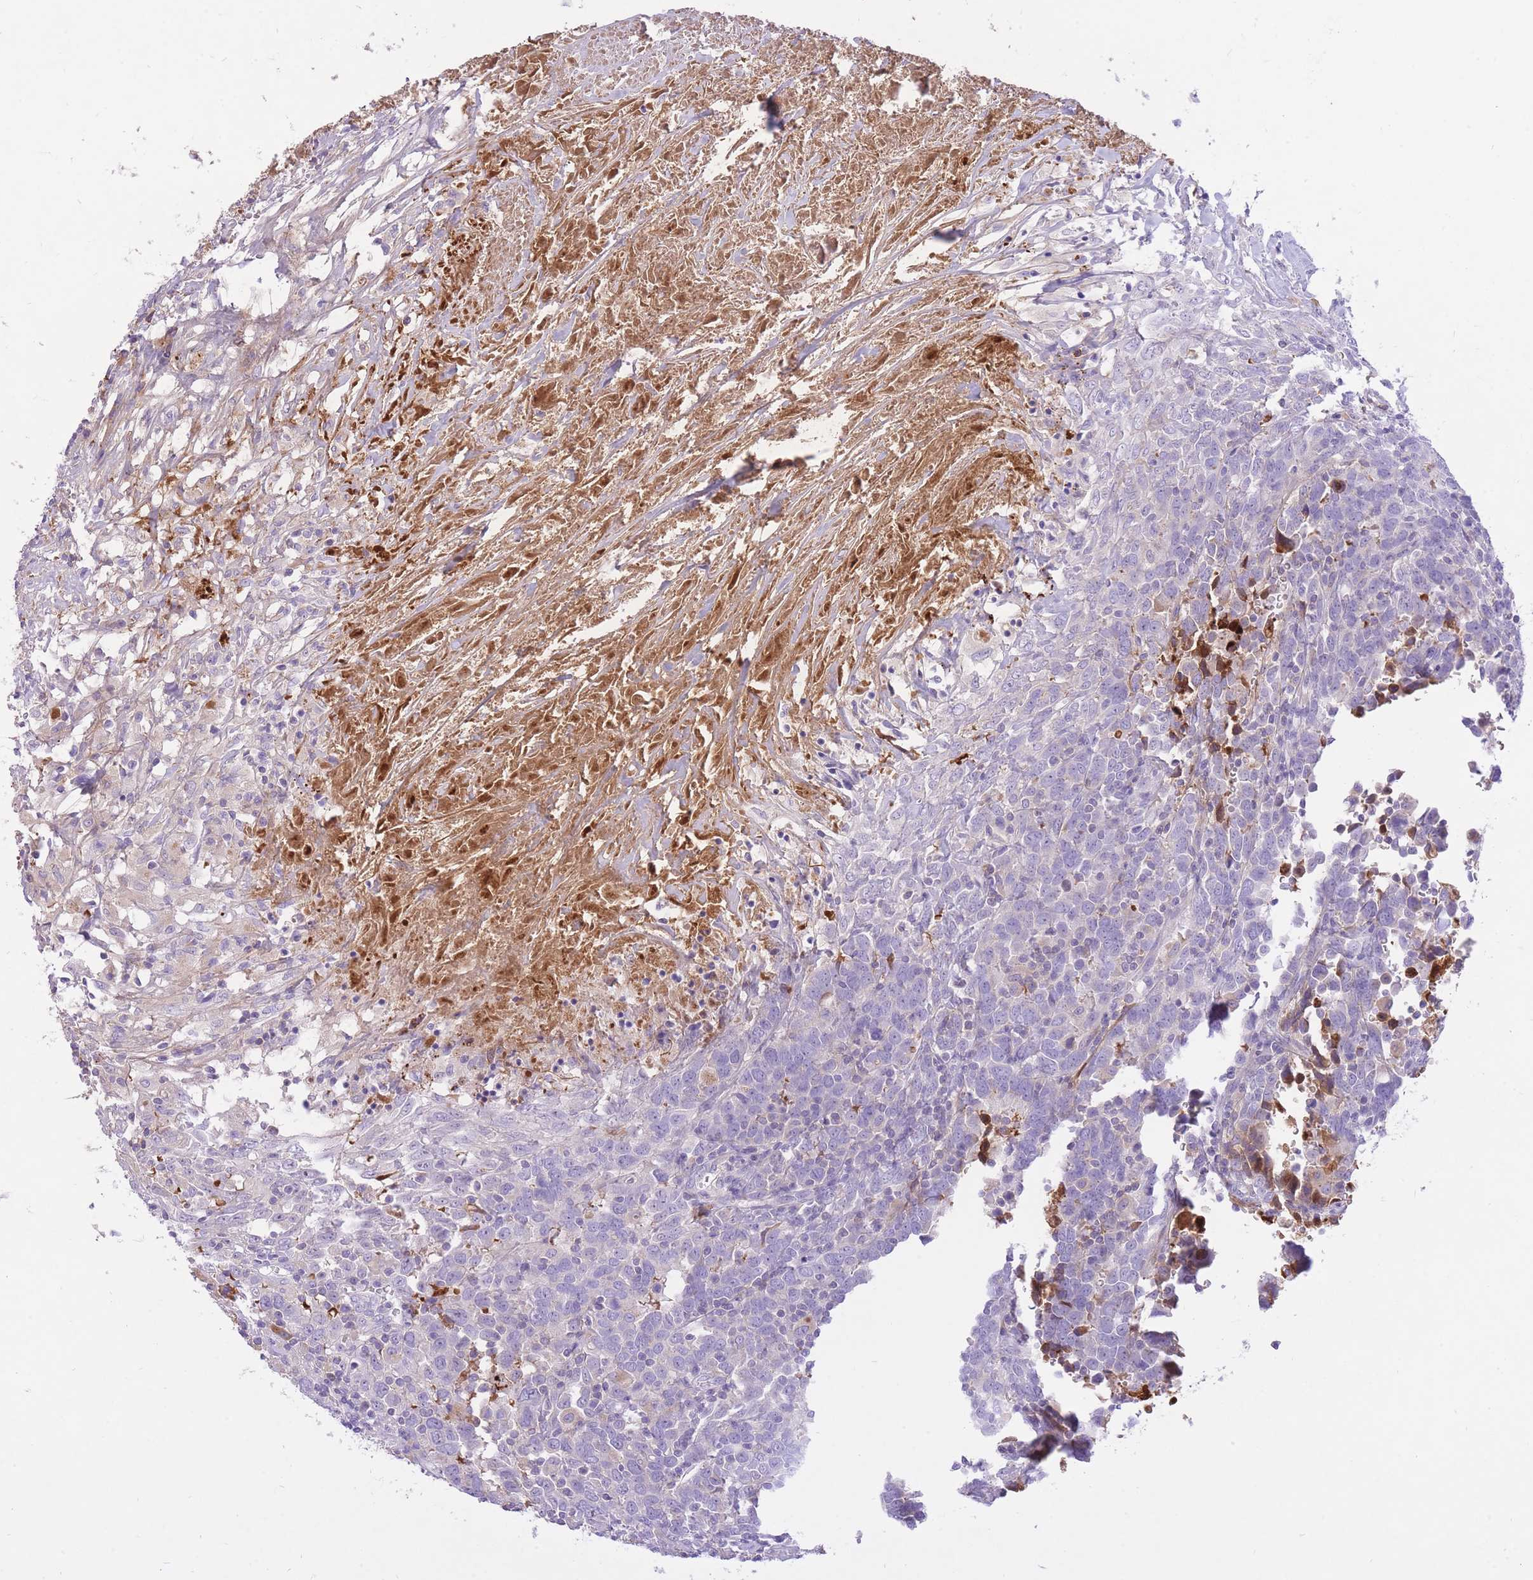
{"staining": {"intensity": "negative", "quantity": "none", "location": "none"}, "tissue": "urothelial cancer", "cell_type": "Tumor cells", "image_type": "cancer", "snomed": [{"axis": "morphology", "description": "Urothelial carcinoma, High grade"}, {"axis": "topography", "description": "Urinary bladder"}], "caption": "Histopathology image shows no significant protein staining in tumor cells of high-grade urothelial carcinoma.", "gene": "HRG", "patient": {"sex": "male", "age": 61}}